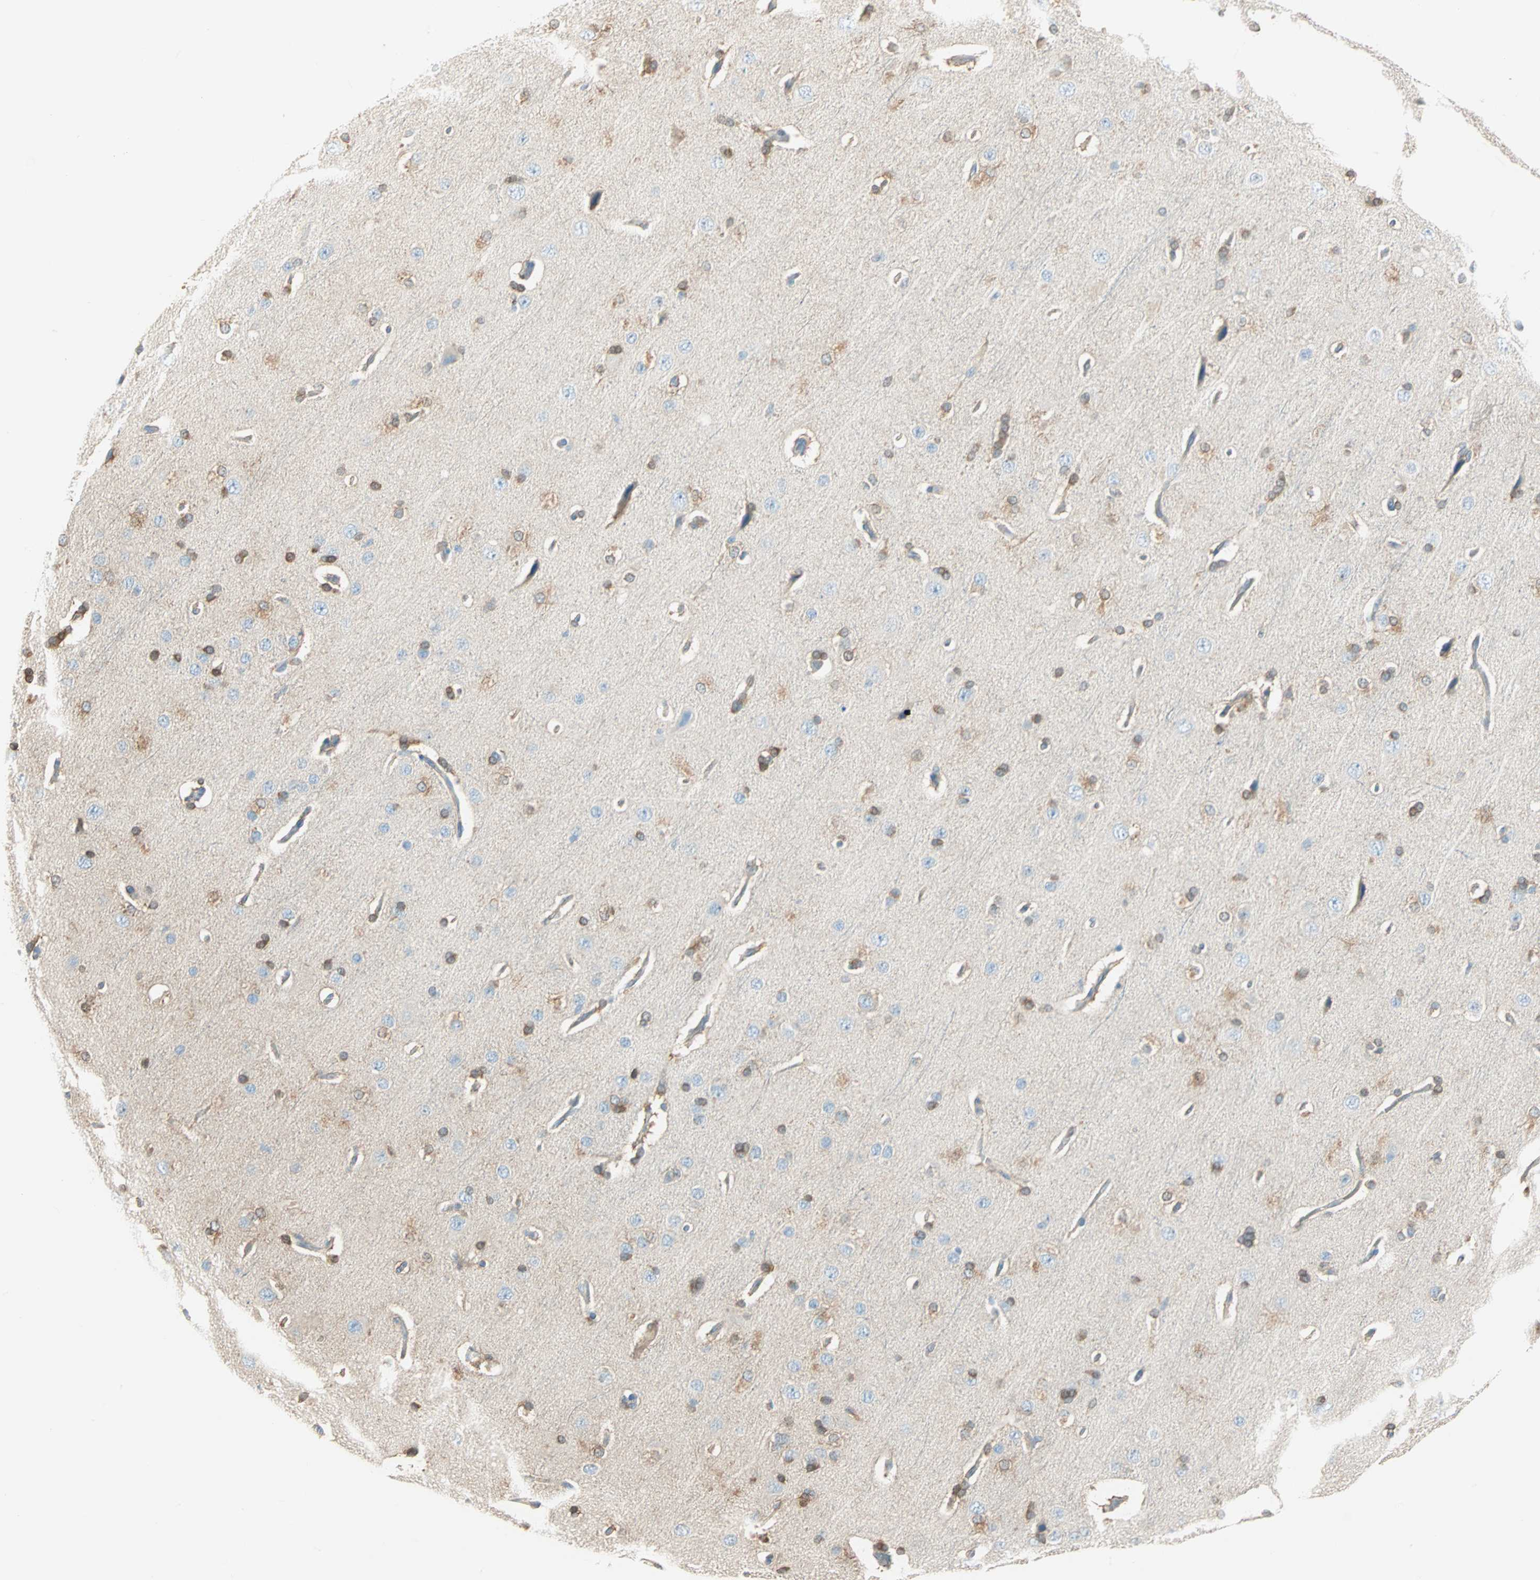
{"staining": {"intensity": "weak", "quantity": "<25%", "location": "cytoplasmic/membranous"}, "tissue": "cerebral cortex", "cell_type": "Endothelial cells", "image_type": "normal", "snomed": [{"axis": "morphology", "description": "Normal tissue, NOS"}, {"axis": "topography", "description": "Cerebral cortex"}], "caption": "High magnification brightfield microscopy of normal cerebral cortex stained with DAB (brown) and counterstained with hematoxylin (blue): endothelial cells show no significant staining. (DAB (3,3'-diaminobenzidine) immunohistochemistry (IHC), high magnification).", "gene": "ATF6", "patient": {"sex": "male", "age": 62}}